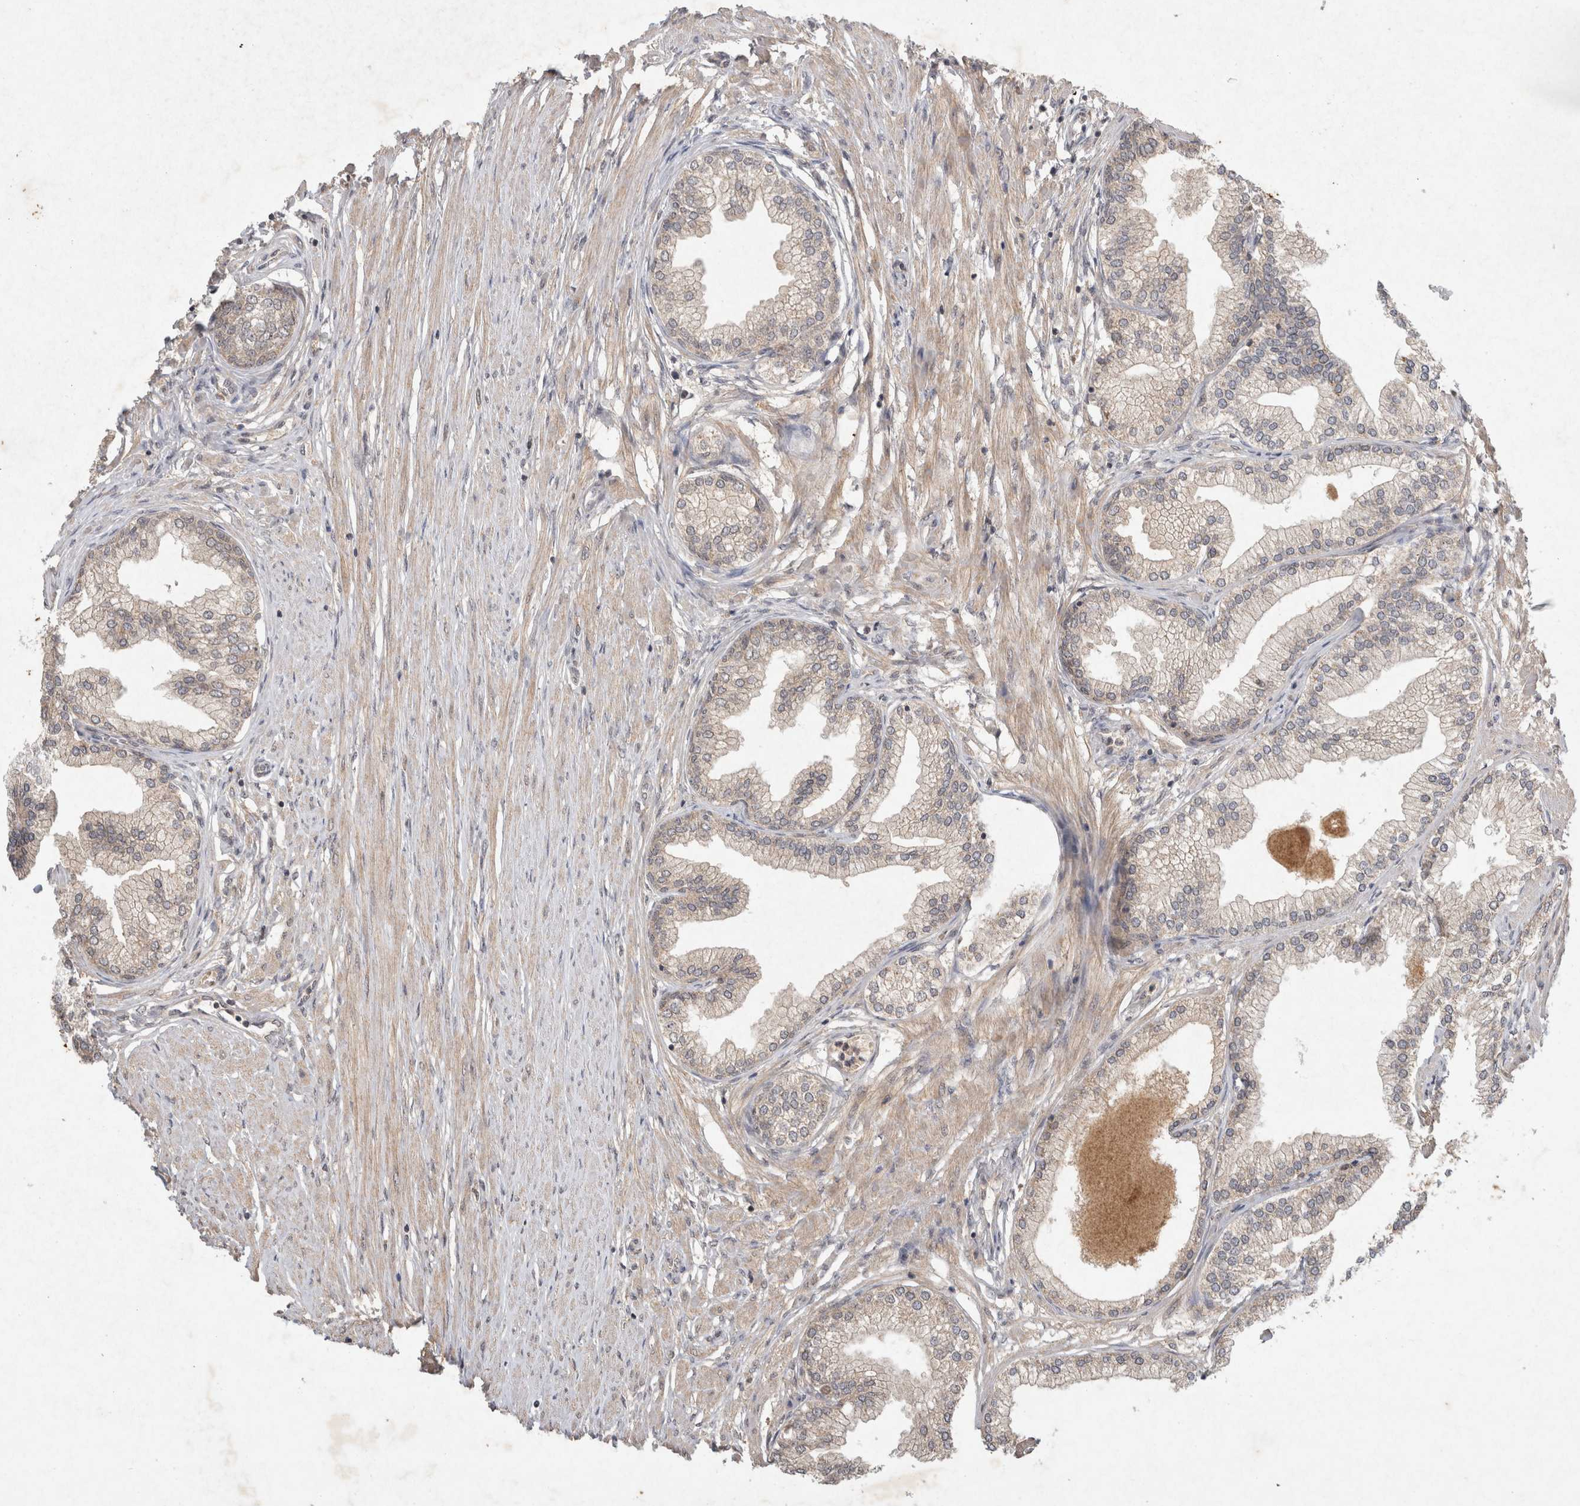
{"staining": {"intensity": "moderate", "quantity": "<25%", "location": "cytoplasmic/membranous"}, "tissue": "prostate", "cell_type": "Glandular cells", "image_type": "normal", "snomed": [{"axis": "morphology", "description": "Normal tissue, NOS"}, {"axis": "morphology", "description": "Urothelial carcinoma, Low grade"}, {"axis": "topography", "description": "Urinary bladder"}, {"axis": "topography", "description": "Prostate"}], "caption": "Normal prostate reveals moderate cytoplasmic/membranous expression in approximately <25% of glandular cells.", "gene": "LOXL2", "patient": {"sex": "male", "age": 60}}